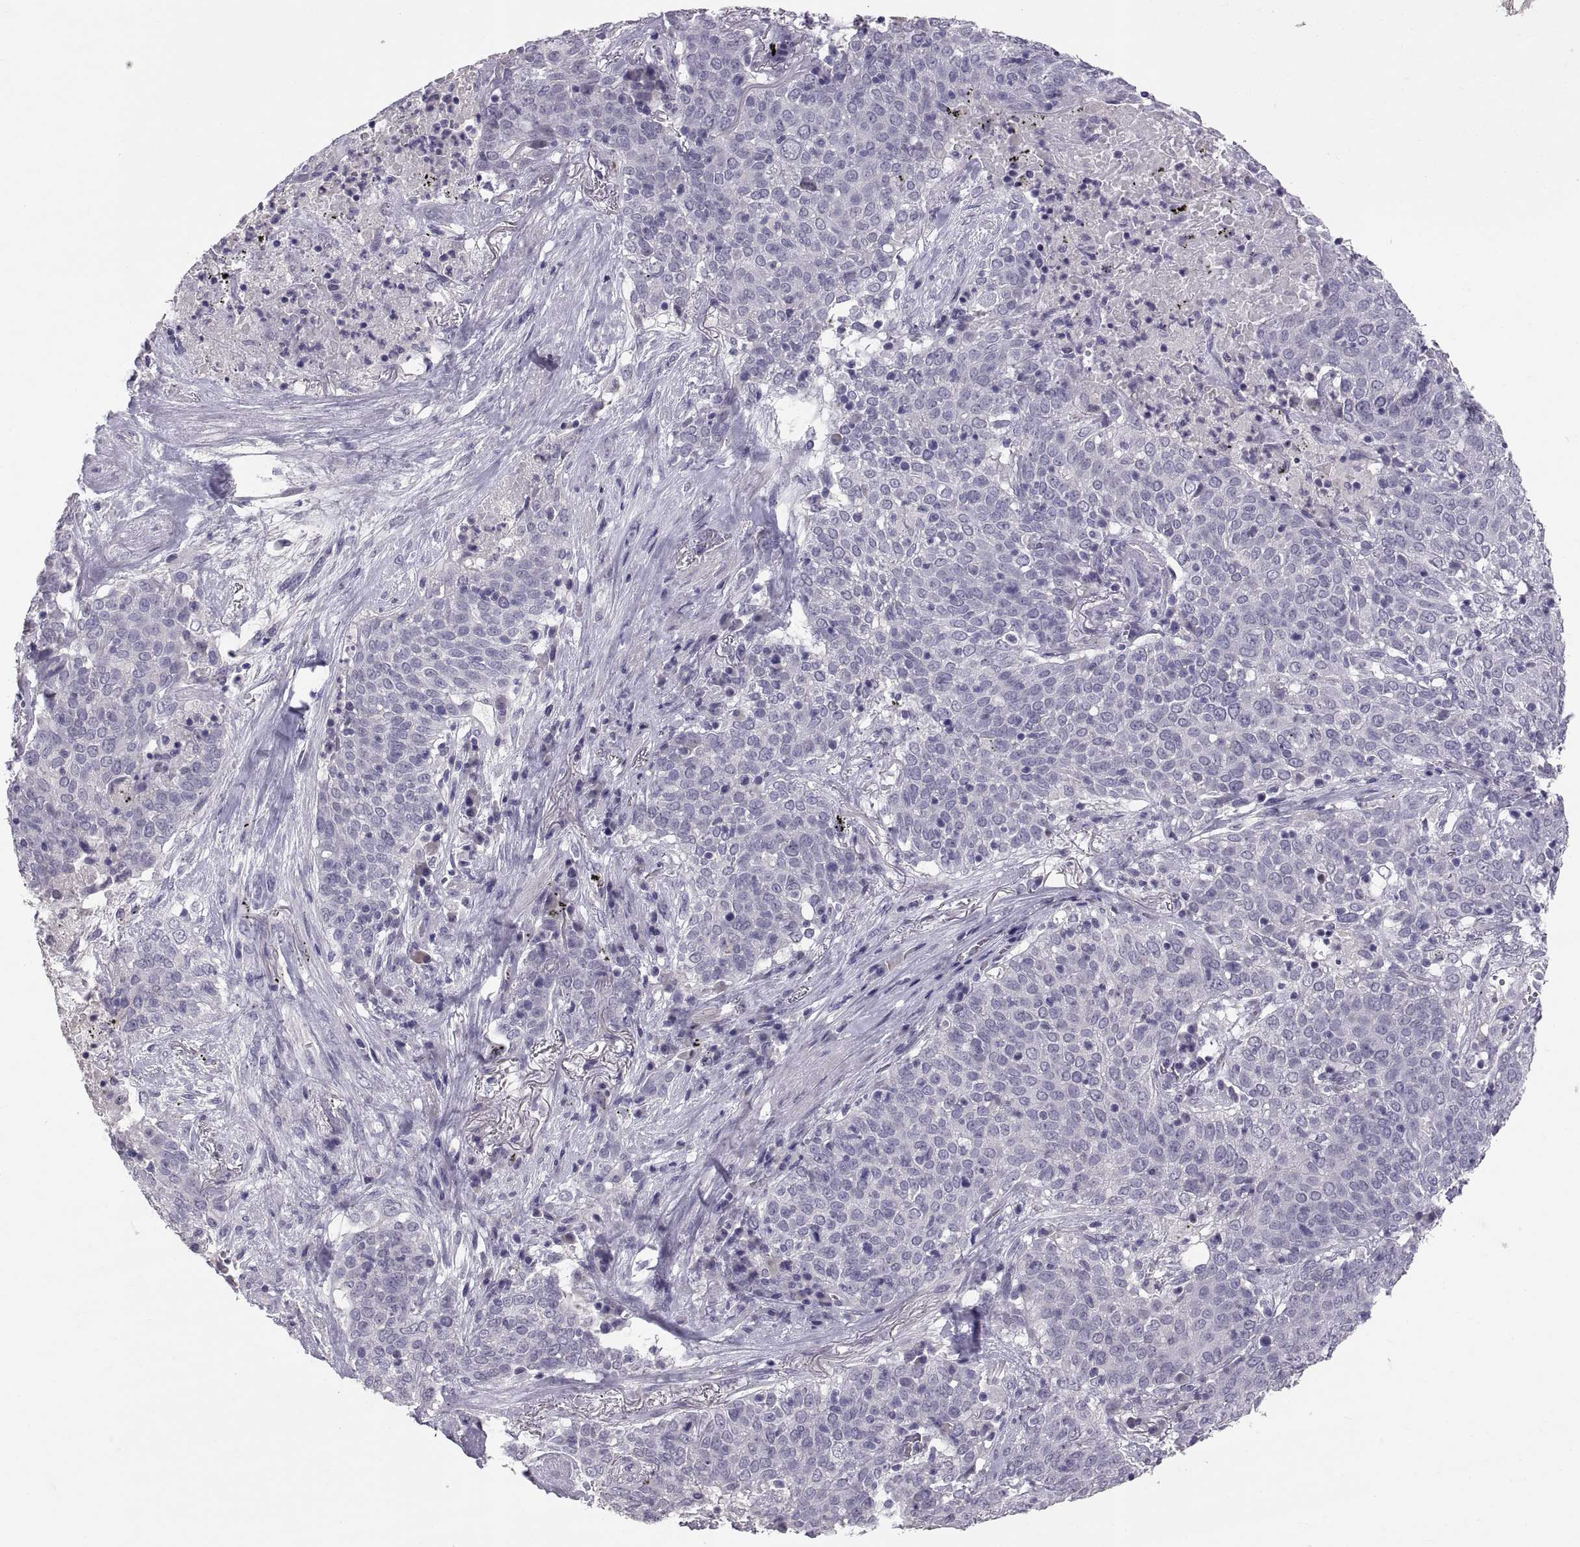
{"staining": {"intensity": "negative", "quantity": "none", "location": "none"}, "tissue": "lung cancer", "cell_type": "Tumor cells", "image_type": "cancer", "snomed": [{"axis": "morphology", "description": "Squamous cell carcinoma, NOS"}, {"axis": "topography", "description": "Lung"}], "caption": "Tumor cells are negative for protein expression in human lung cancer.", "gene": "PTN", "patient": {"sex": "male", "age": 82}}